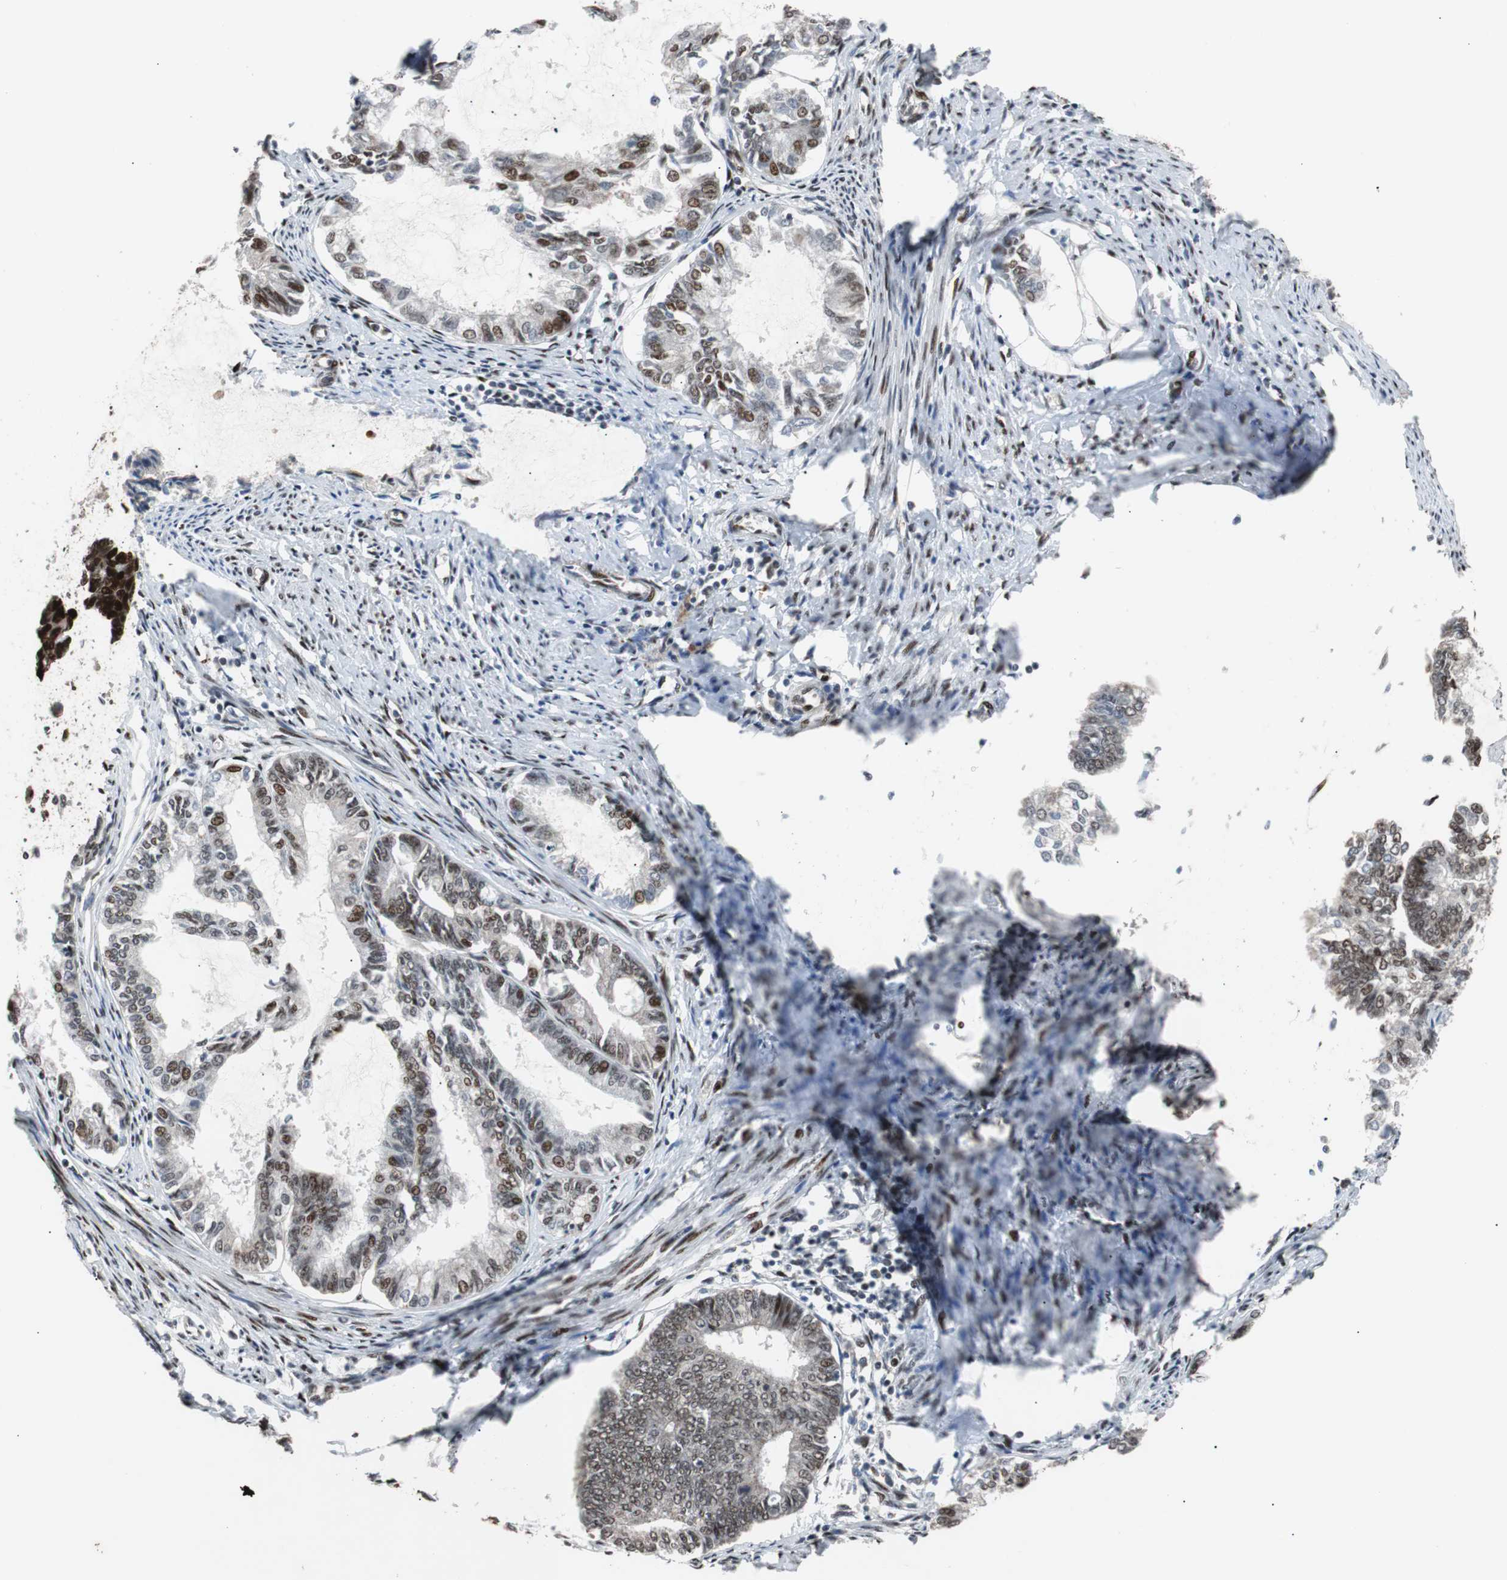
{"staining": {"intensity": "moderate", "quantity": "25%-75%", "location": "nuclear"}, "tissue": "endometrial cancer", "cell_type": "Tumor cells", "image_type": "cancer", "snomed": [{"axis": "morphology", "description": "Adenocarcinoma, NOS"}, {"axis": "topography", "description": "Endometrium"}], "caption": "Adenocarcinoma (endometrial) stained for a protein (brown) exhibits moderate nuclear positive staining in approximately 25%-75% of tumor cells.", "gene": "NBL1", "patient": {"sex": "female", "age": 86}}